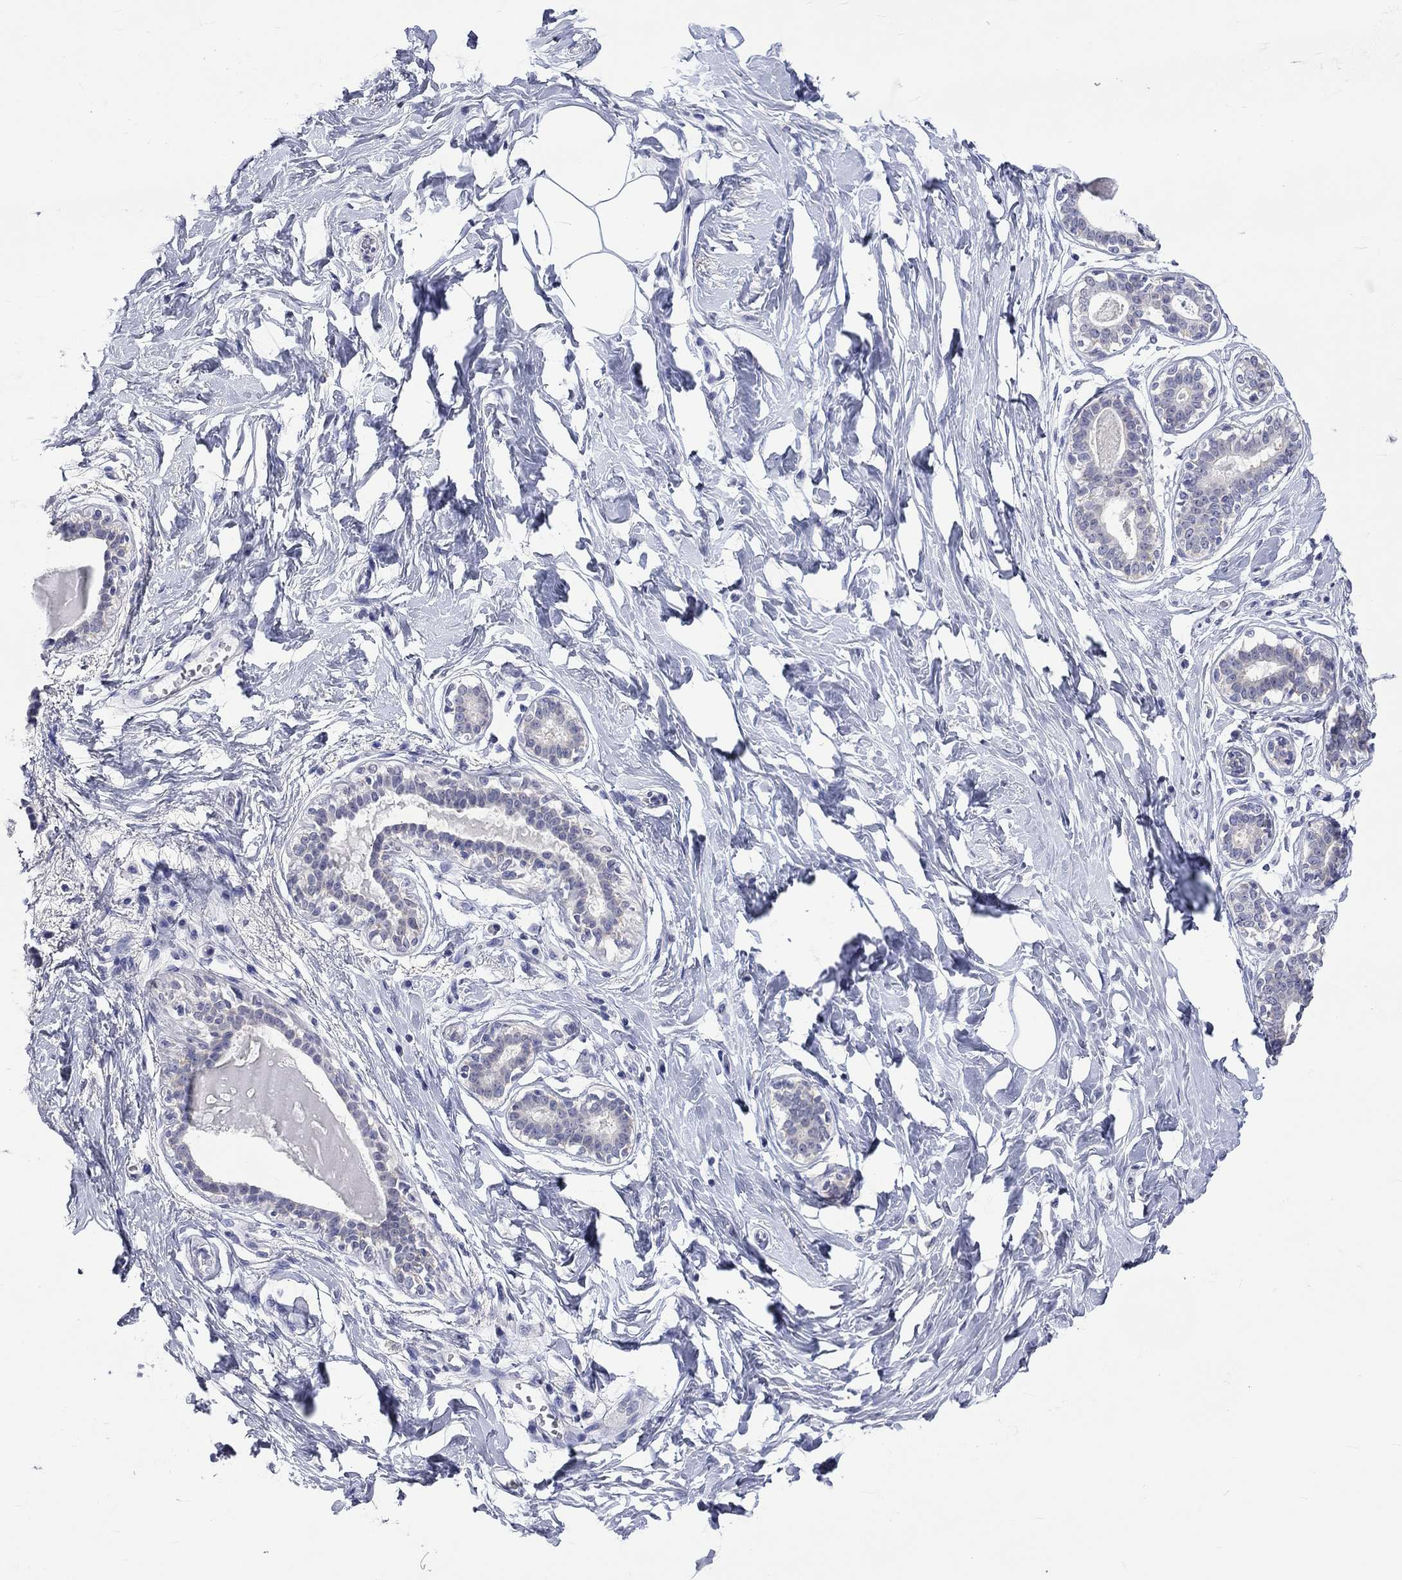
{"staining": {"intensity": "negative", "quantity": "none", "location": "none"}, "tissue": "breast", "cell_type": "Adipocytes", "image_type": "normal", "snomed": [{"axis": "morphology", "description": "Normal tissue, NOS"}, {"axis": "morphology", "description": "Lobular carcinoma, in situ"}, {"axis": "topography", "description": "Breast"}], "caption": "The micrograph exhibits no staining of adipocytes in unremarkable breast. Brightfield microscopy of immunohistochemistry (IHC) stained with DAB (3,3'-diaminobenzidine) (brown) and hematoxylin (blue), captured at high magnification.", "gene": "CERS1", "patient": {"sex": "female", "age": 35}}